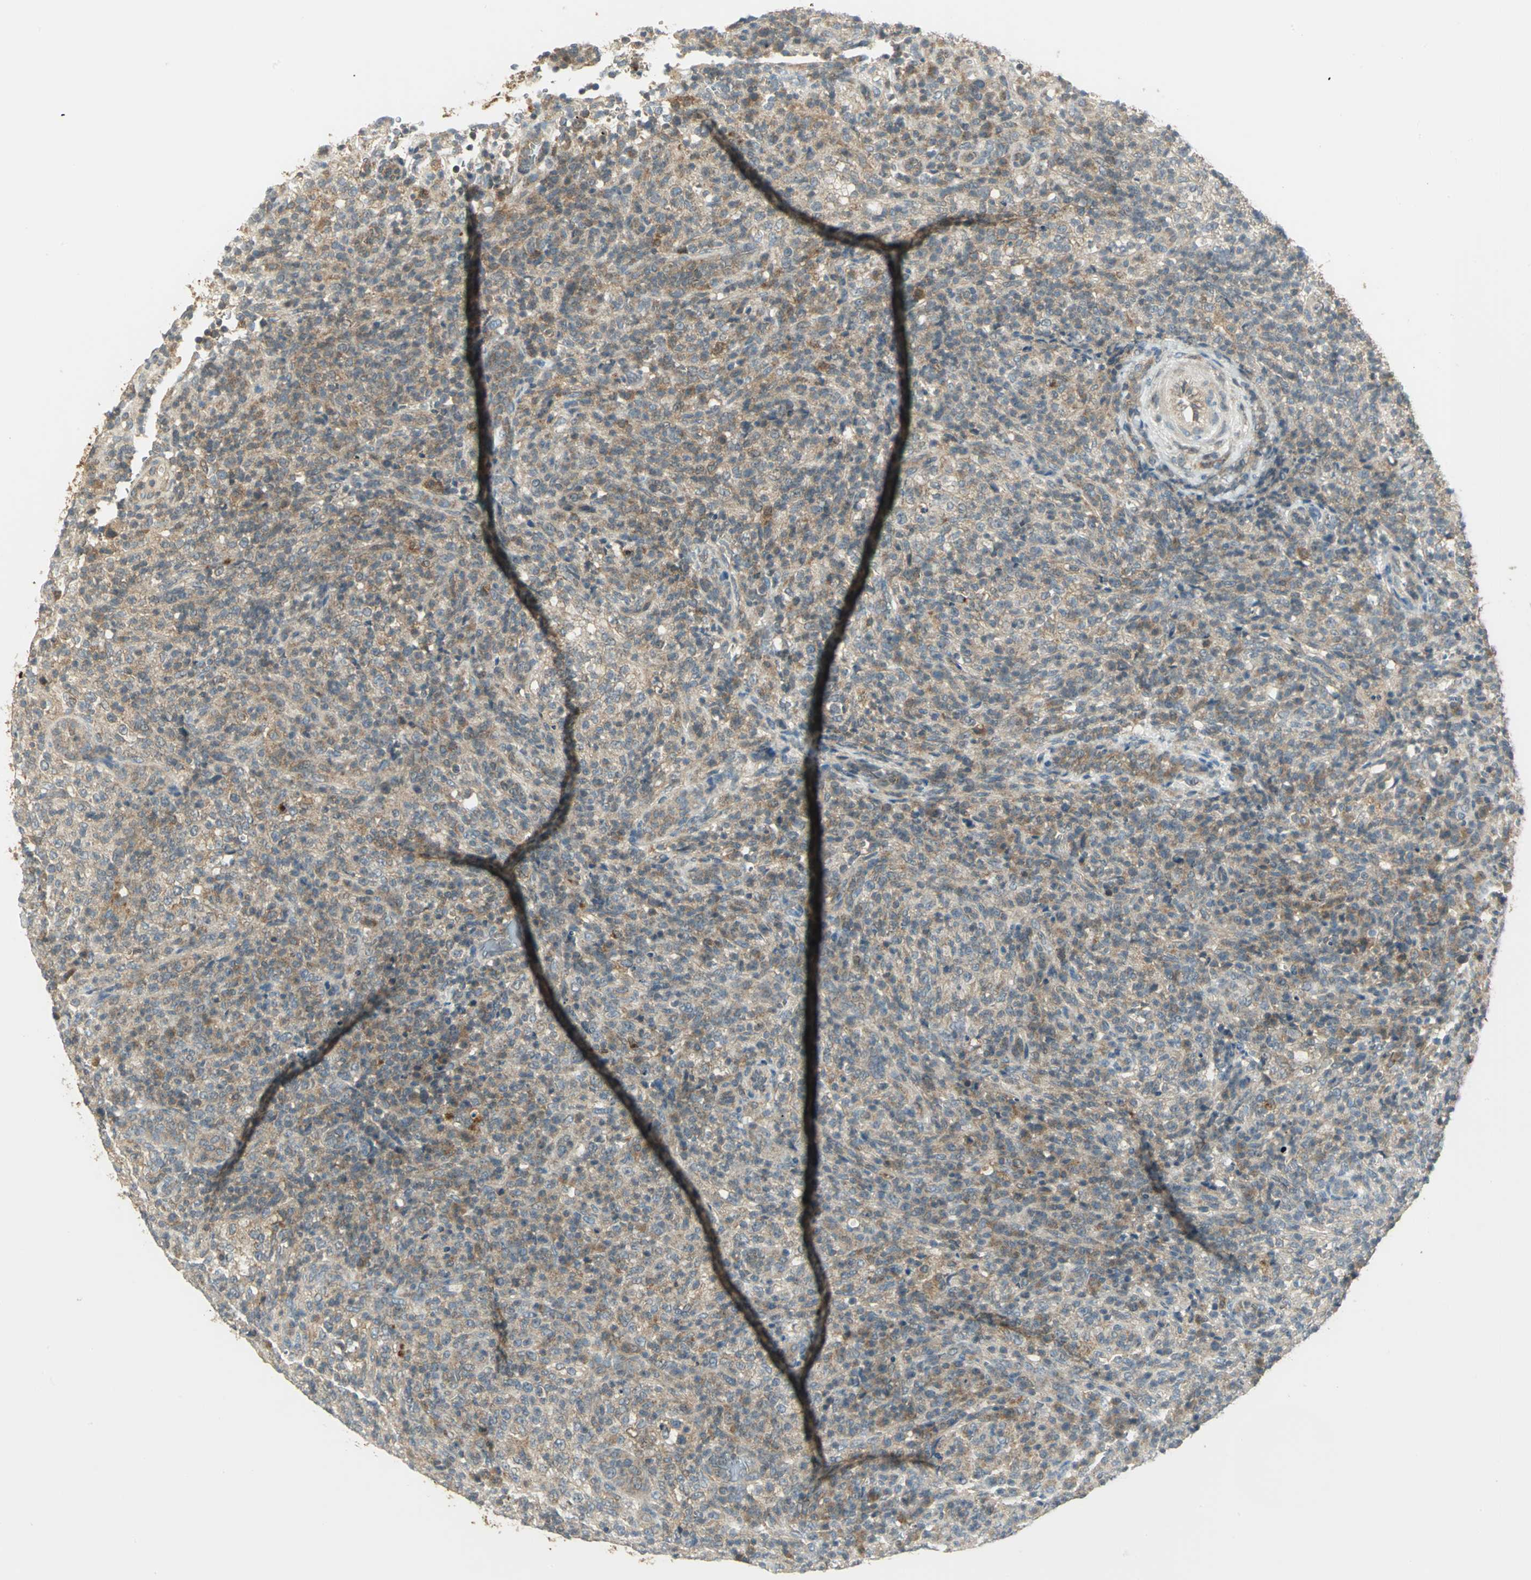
{"staining": {"intensity": "weak", "quantity": ">75%", "location": "cytoplasmic/membranous"}, "tissue": "lymphoma", "cell_type": "Tumor cells", "image_type": "cancer", "snomed": [{"axis": "morphology", "description": "Malignant lymphoma, non-Hodgkin's type, High grade"}, {"axis": "topography", "description": "Lymph node"}], "caption": "Lymphoma stained with DAB immunohistochemistry exhibits low levels of weak cytoplasmic/membranous staining in approximately >75% of tumor cells.", "gene": "MAPK8IP3", "patient": {"sex": "female", "age": 76}}